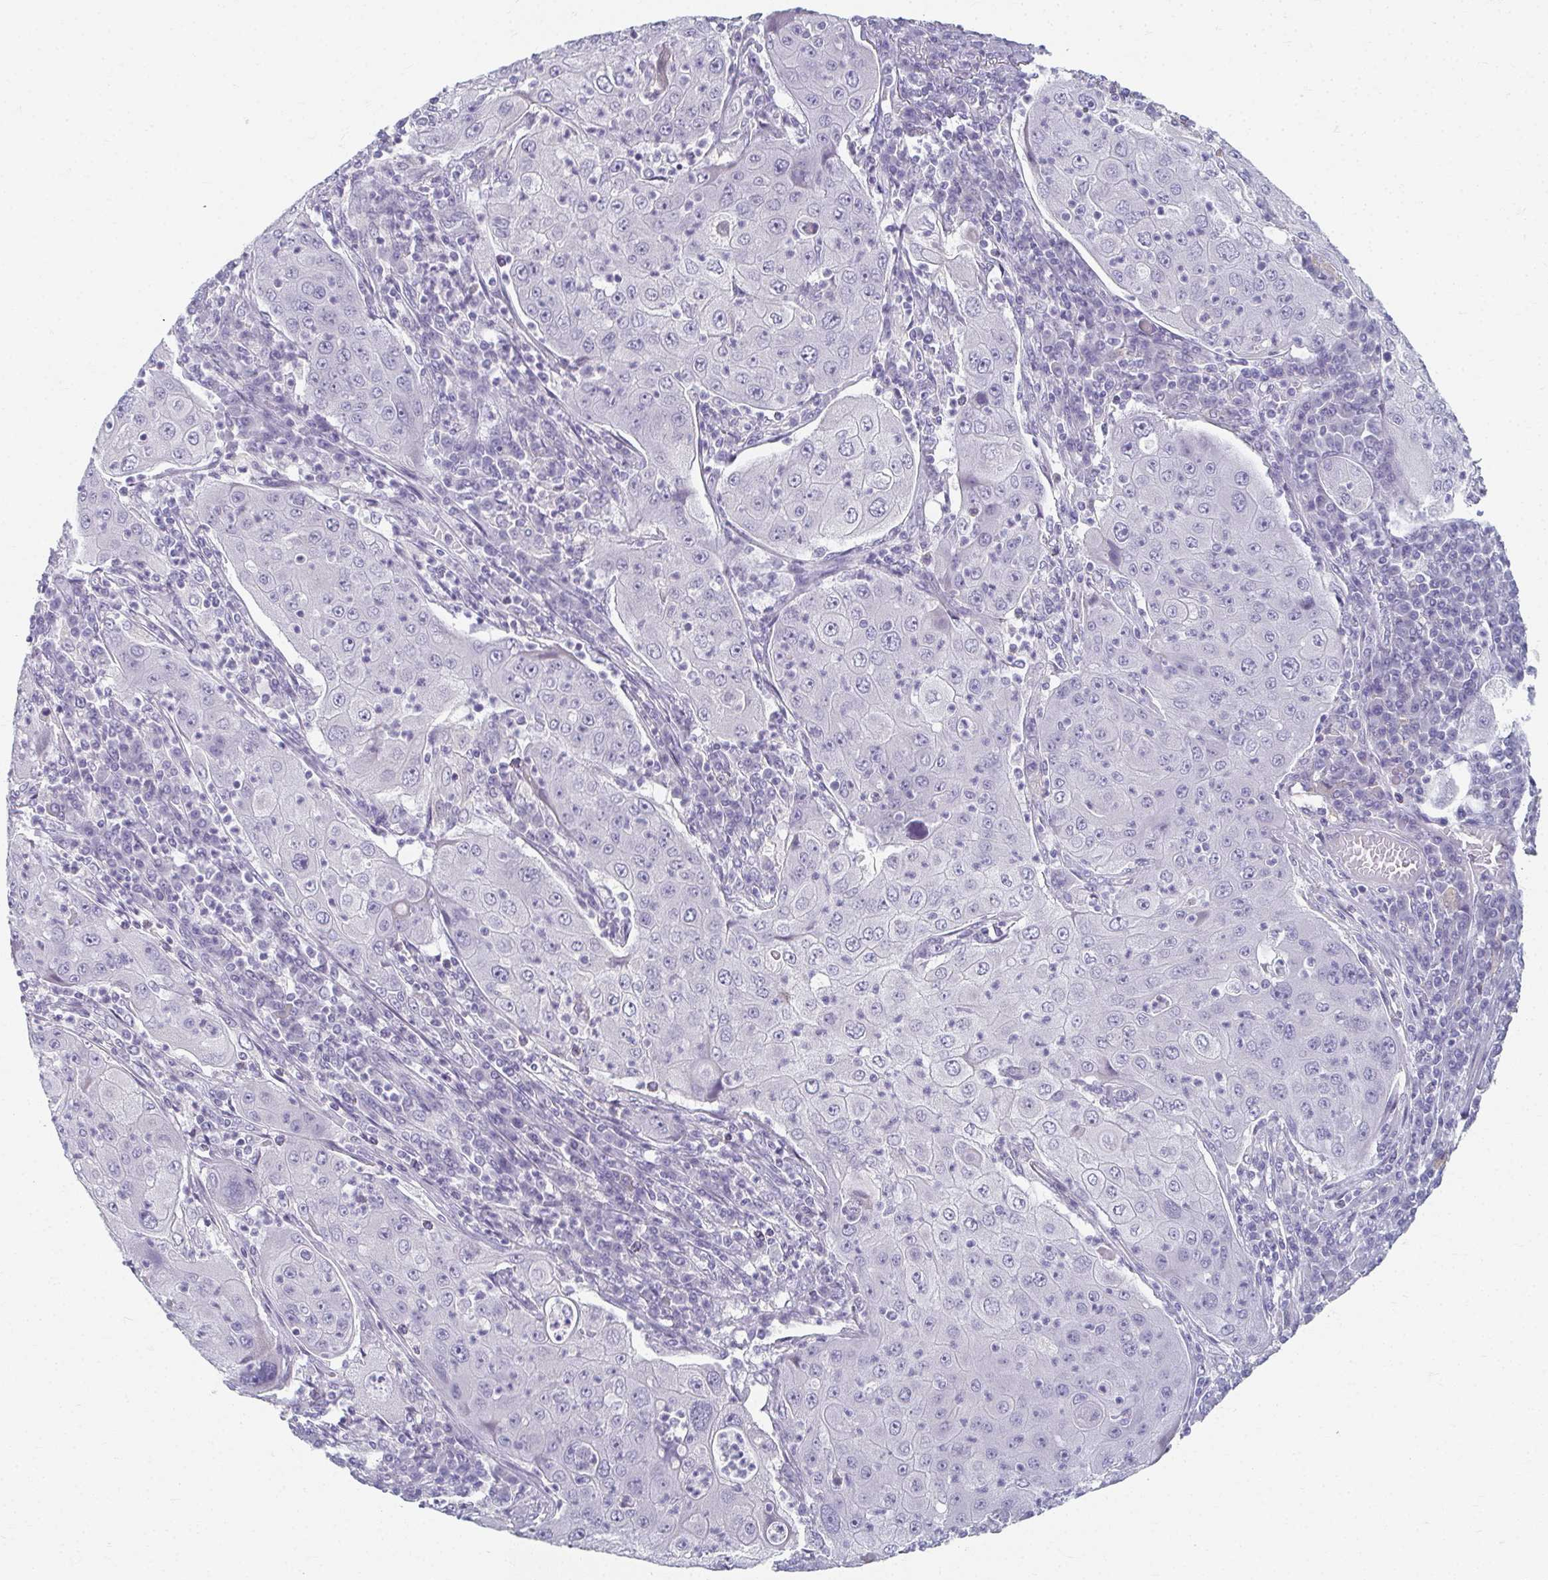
{"staining": {"intensity": "negative", "quantity": "none", "location": "none"}, "tissue": "lung cancer", "cell_type": "Tumor cells", "image_type": "cancer", "snomed": [{"axis": "morphology", "description": "Squamous cell carcinoma, NOS"}, {"axis": "topography", "description": "Lung"}], "caption": "IHC photomicrograph of neoplastic tissue: lung cancer stained with DAB exhibits no significant protein positivity in tumor cells.", "gene": "CAMKV", "patient": {"sex": "female", "age": 59}}